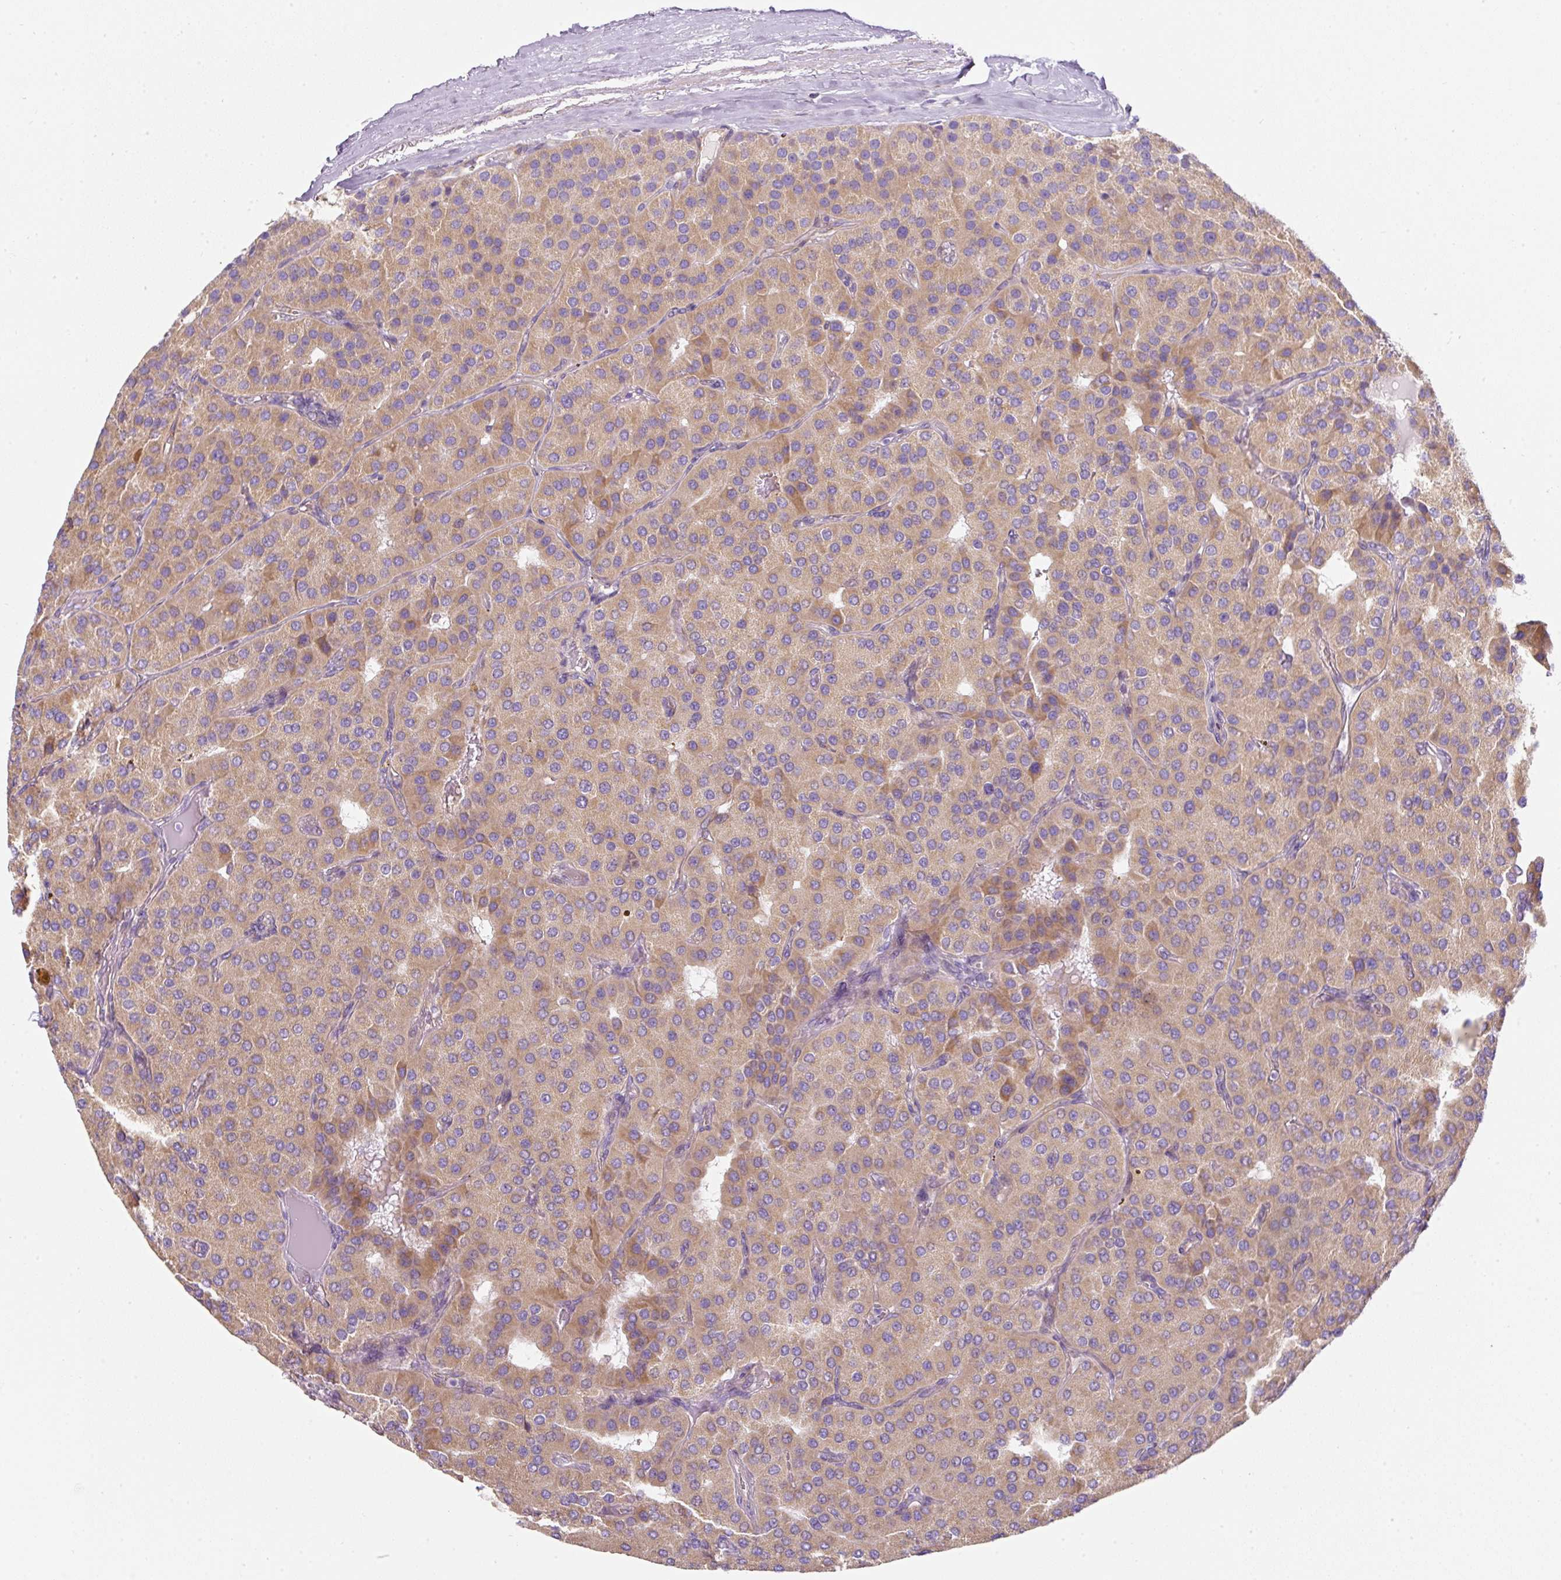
{"staining": {"intensity": "moderate", "quantity": "25%-75%", "location": "cytoplasmic/membranous"}, "tissue": "parathyroid gland", "cell_type": "Glandular cells", "image_type": "normal", "snomed": [{"axis": "morphology", "description": "Normal tissue, NOS"}, {"axis": "morphology", "description": "Adenoma, NOS"}, {"axis": "topography", "description": "Parathyroid gland"}], "caption": "This photomicrograph reveals unremarkable parathyroid gland stained with immunohistochemistry to label a protein in brown. The cytoplasmic/membranous of glandular cells show moderate positivity for the protein. Nuclei are counter-stained blue.", "gene": "ERAP2", "patient": {"sex": "female", "age": 86}}